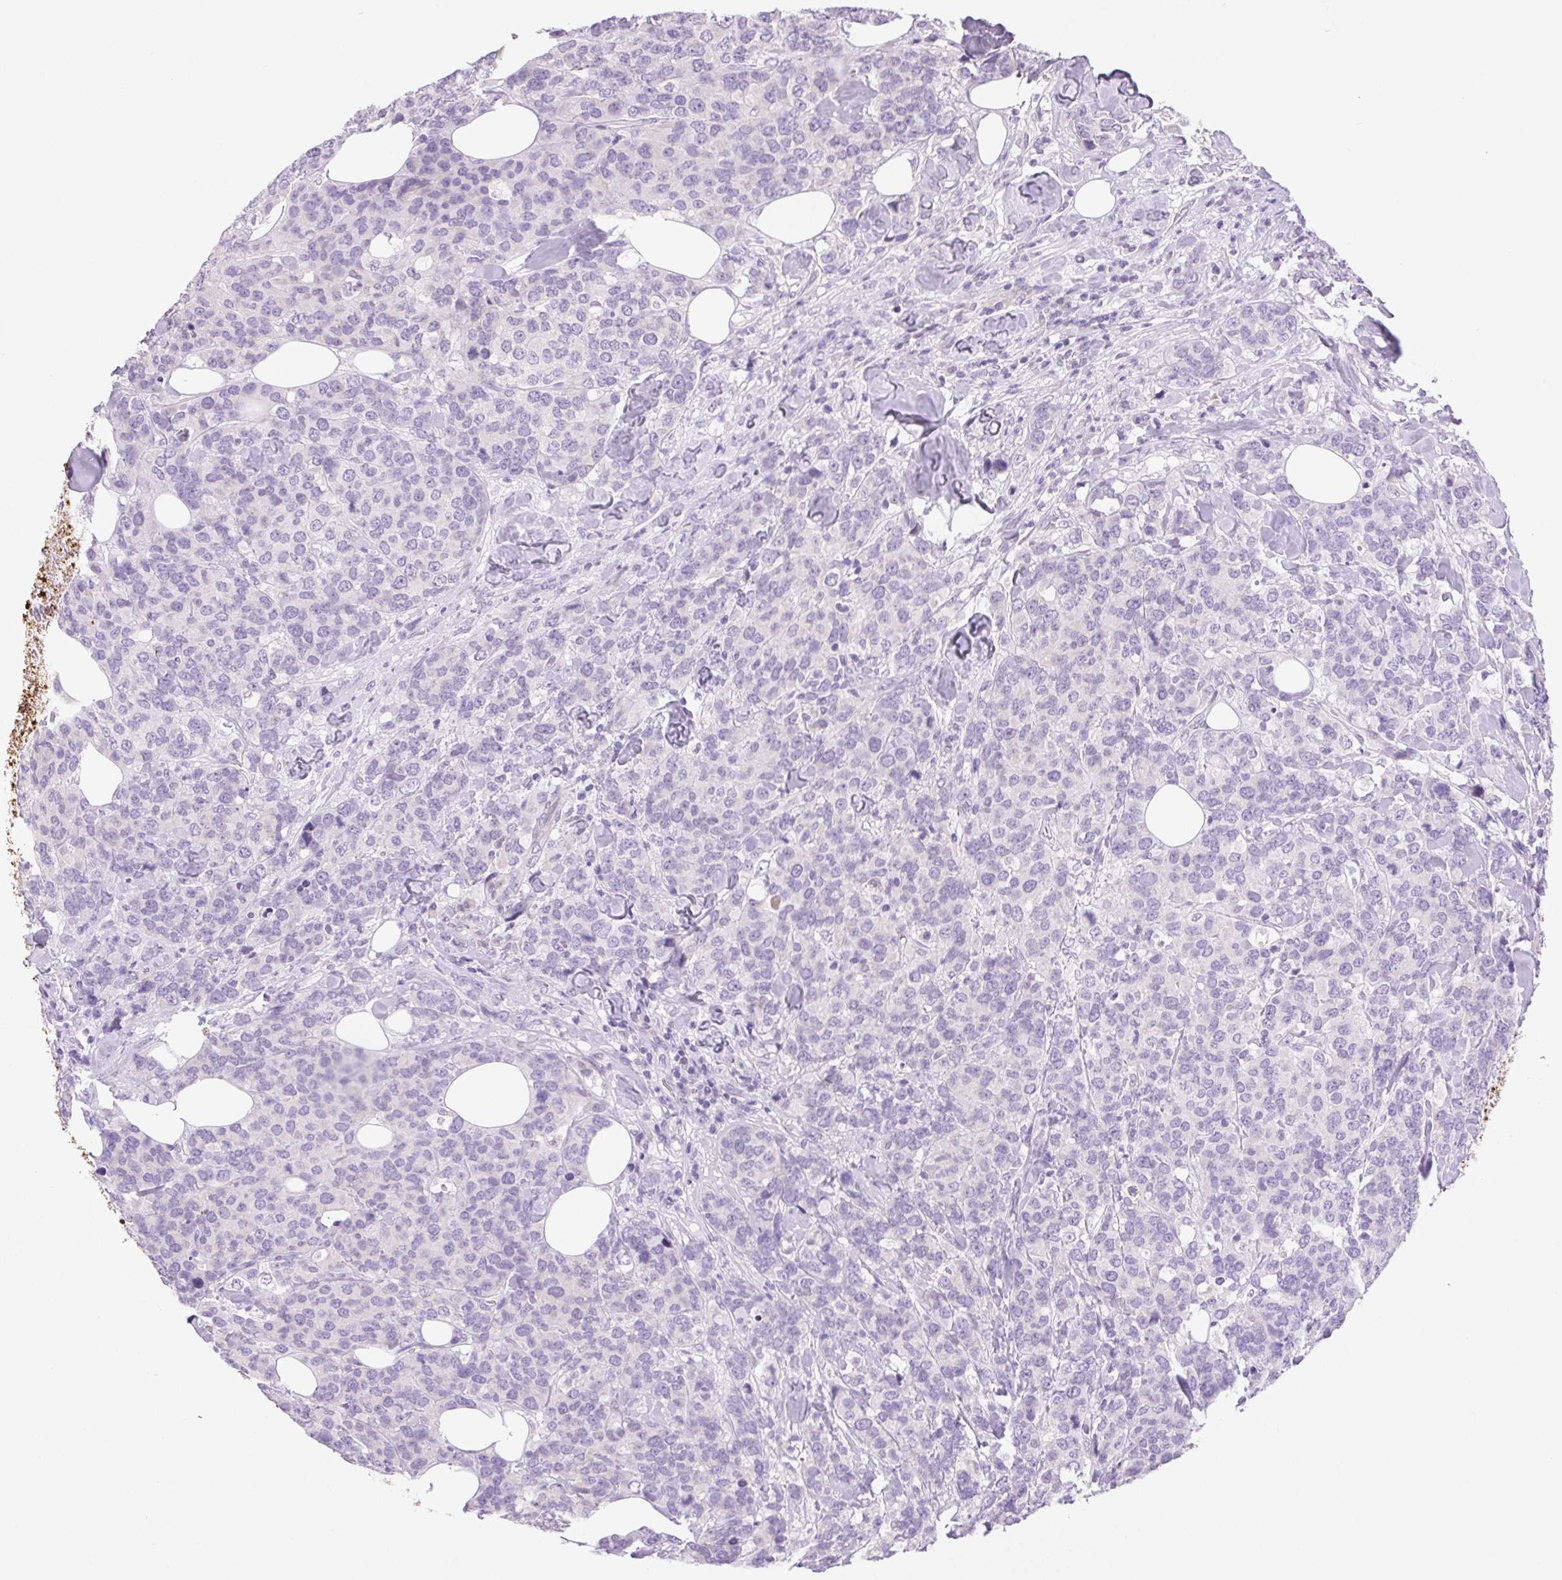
{"staining": {"intensity": "negative", "quantity": "none", "location": "none"}, "tissue": "breast cancer", "cell_type": "Tumor cells", "image_type": "cancer", "snomed": [{"axis": "morphology", "description": "Lobular carcinoma"}, {"axis": "topography", "description": "Breast"}], "caption": "Tumor cells show no significant positivity in lobular carcinoma (breast).", "gene": "ARHGAP11B", "patient": {"sex": "female", "age": 59}}